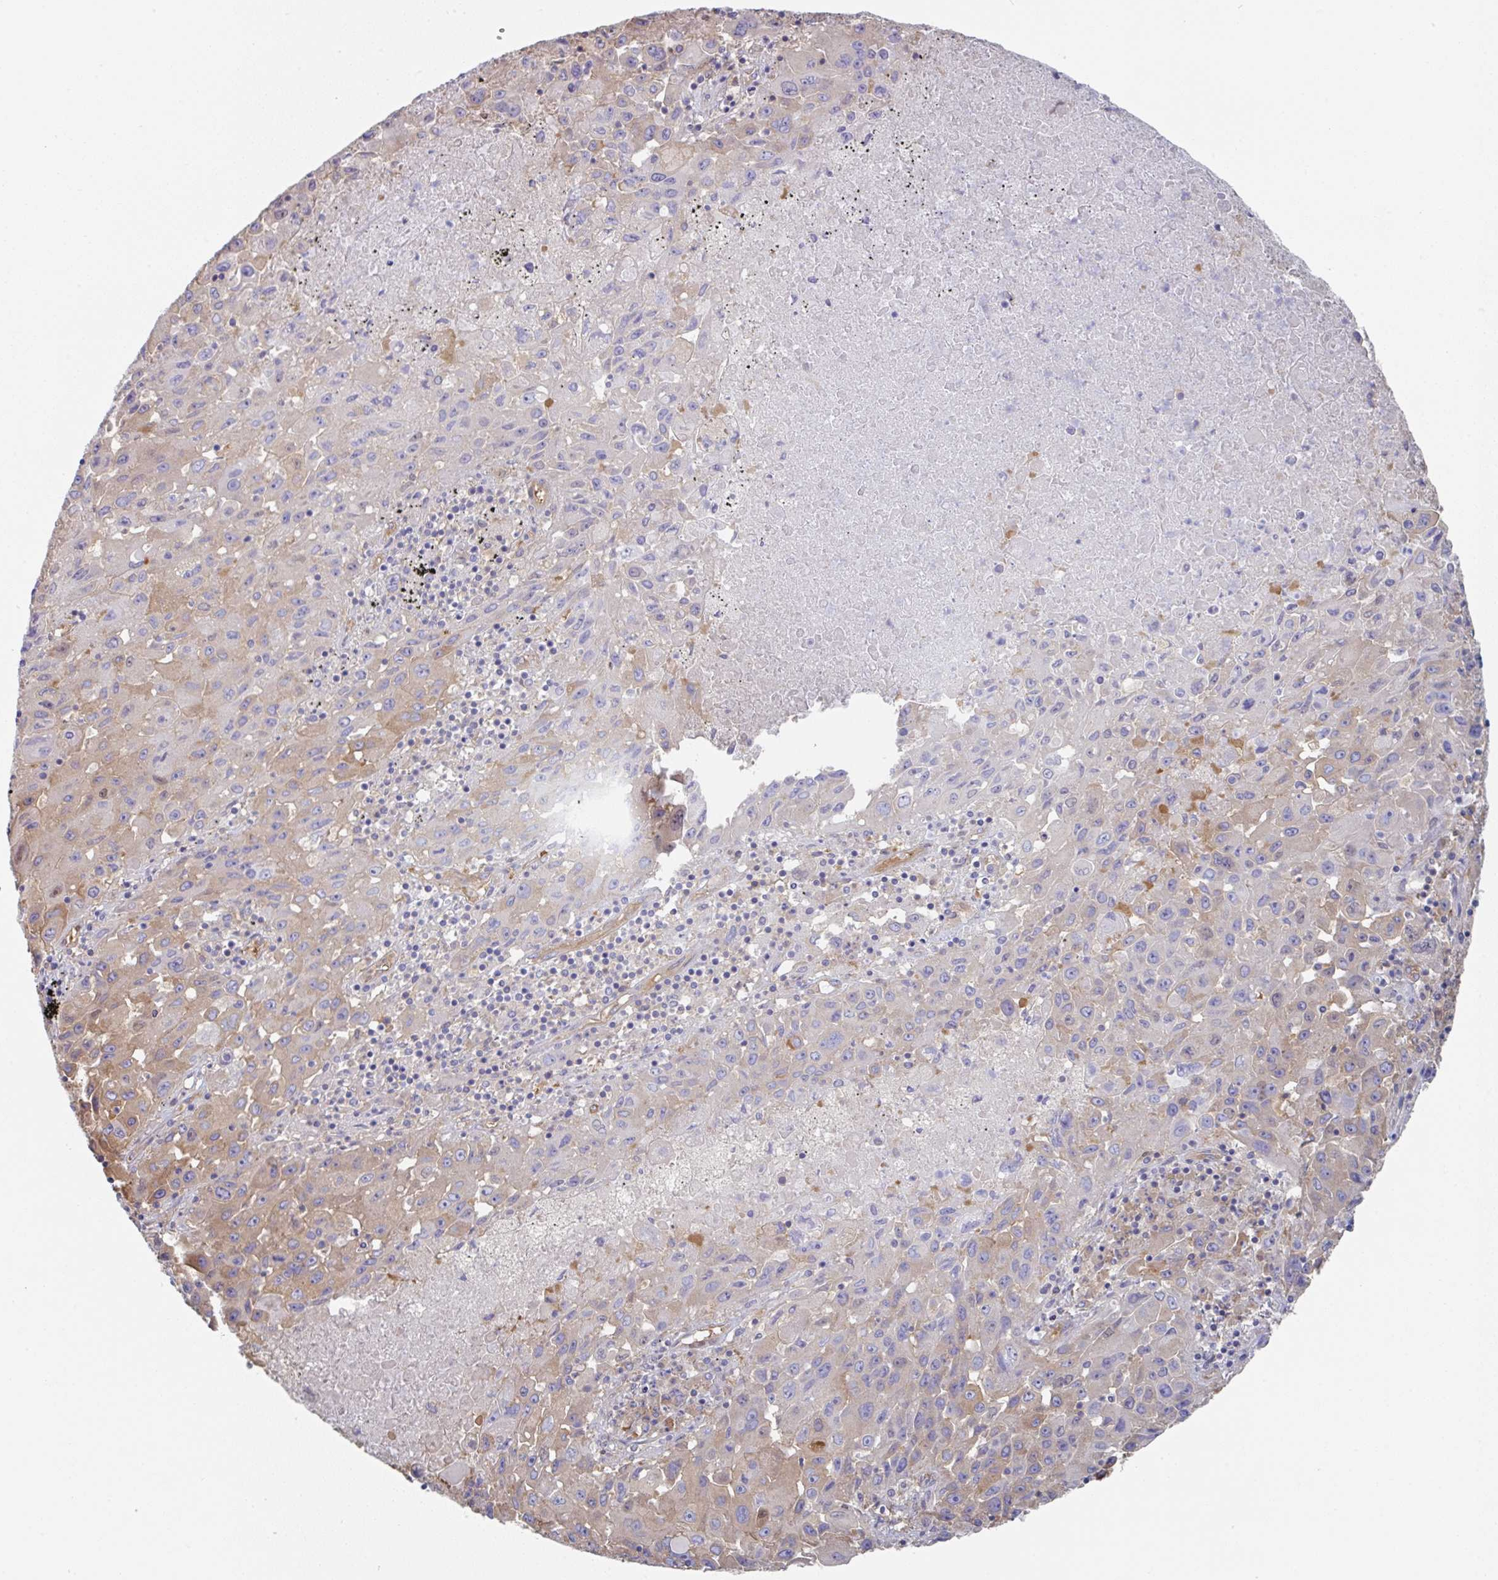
{"staining": {"intensity": "moderate", "quantity": "25%-75%", "location": "cytoplasmic/membranous"}, "tissue": "lung cancer", "cell_type": "Tumor cells", "image_type": "cancer", "snomed": [{"axis": "morphology", "description": "Squamous cell carcinoma, NOS"}, {"axis": "topography", "description": "Lung"}], "caption": "A brown stain highlights moderate cytoplasmic/membranous positivity of a protein in lung squamous cell carcinoma tumor cells.", "gene": "AMPD2", "patient": {"sex": "male", "age": 63}}